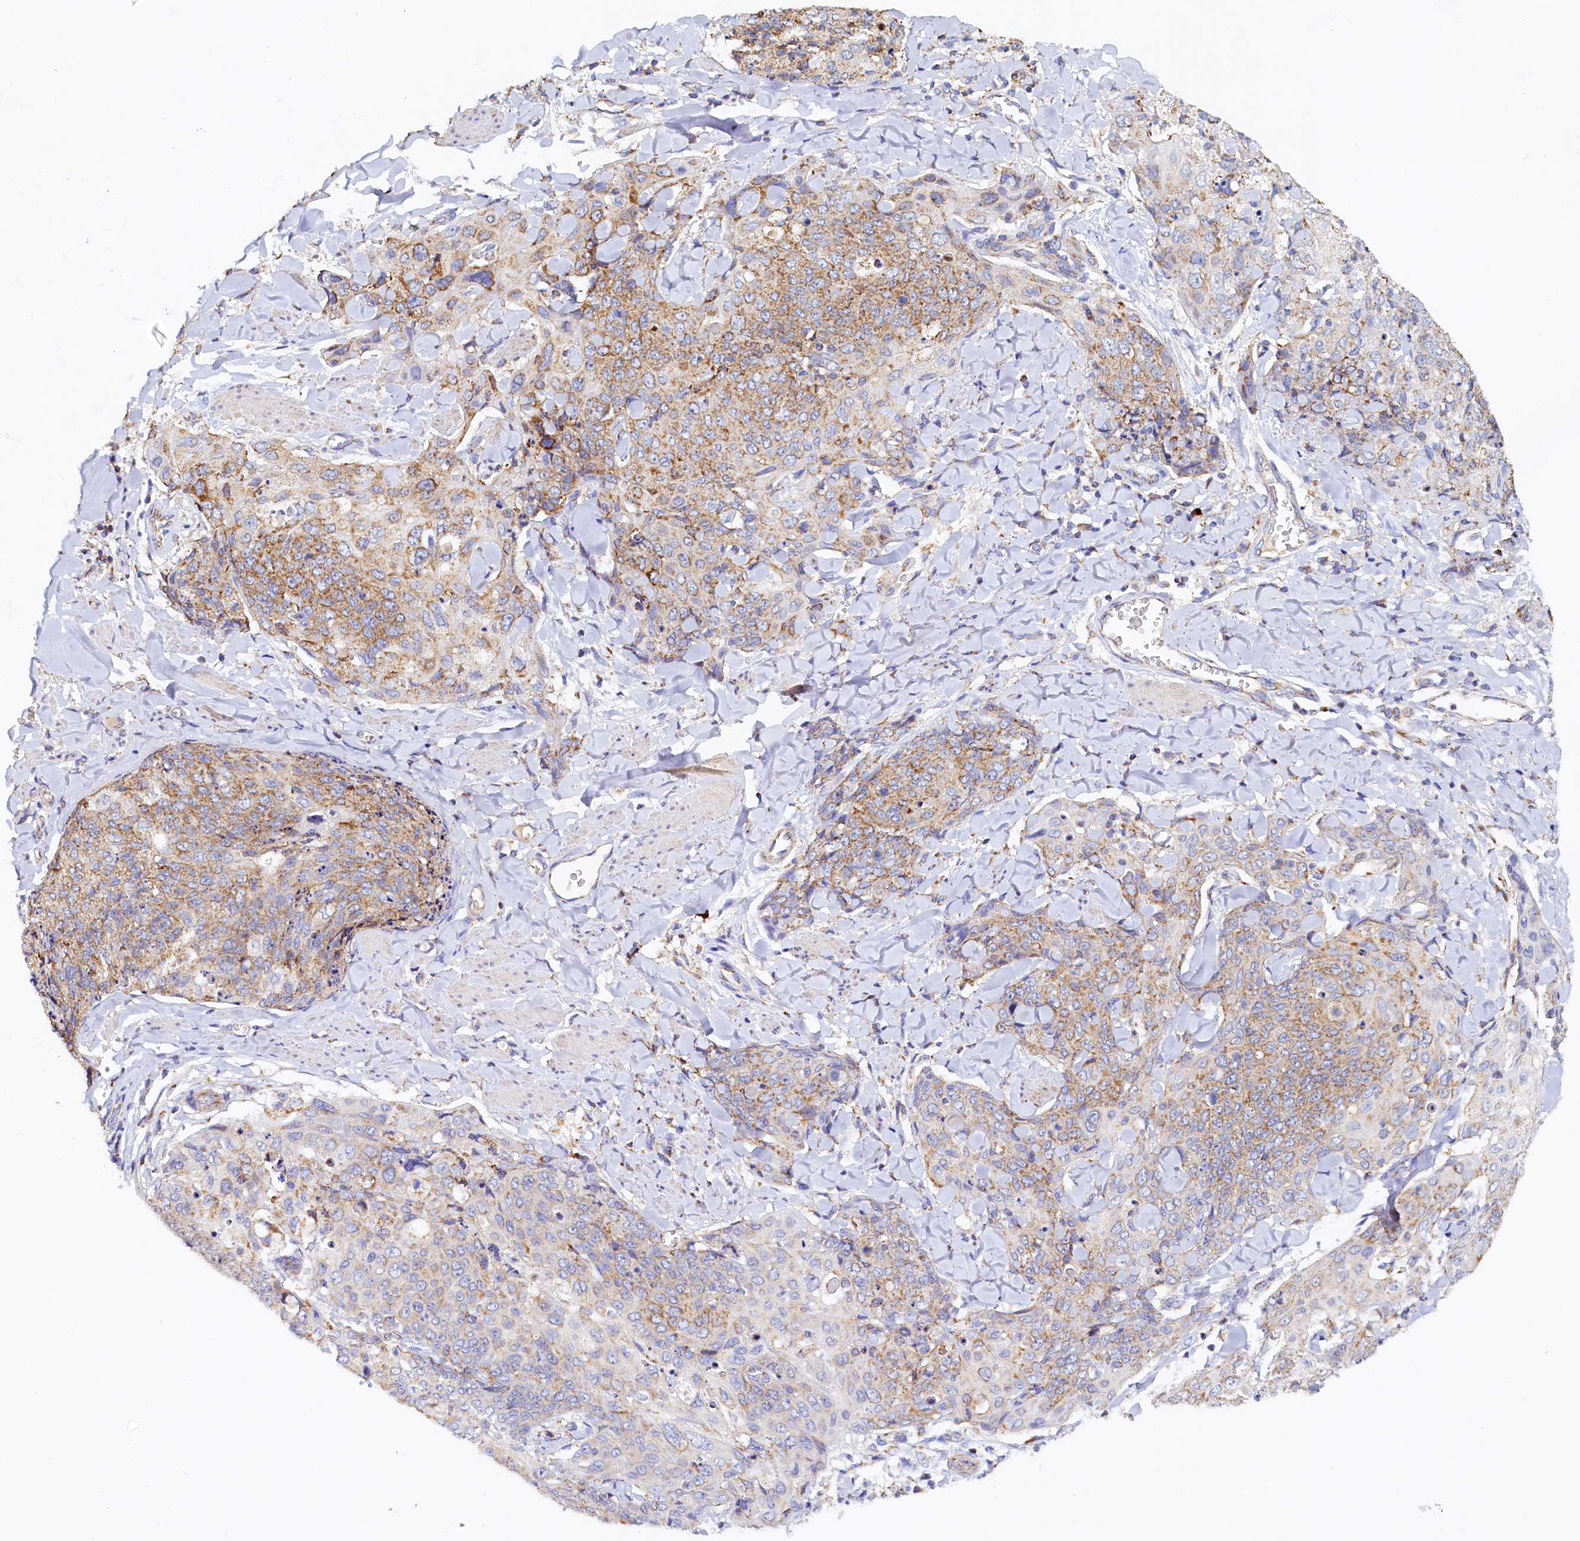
{"staining": {"intensity": "moderate", "quantity": "25%-75%", "location": "cytoplasmic/membranous"}, "tissue": "skin cancer", "cell_type": "Tumor cells", "image_type": "cancer", "snomed": [{"axis": "morphology", "description": "Squamous cell carcinoma, NOS"}, {"axis": "topography", "description": "Skin"}, {"axis": "topography", "description": "Vulva"}], "caption": "Brown immunohistochemical staining in human skin cancer (squamous cell carcinoma) displays moderate cytoplasmic/membranous staining in about 25%-75% of tumor cells. (DAB (3,3'-diaminobenzidine) IHC with brightfield microscopy, high magnification).", "gene": "POC1A", "patient": {"sex": "female", "age": 85}}